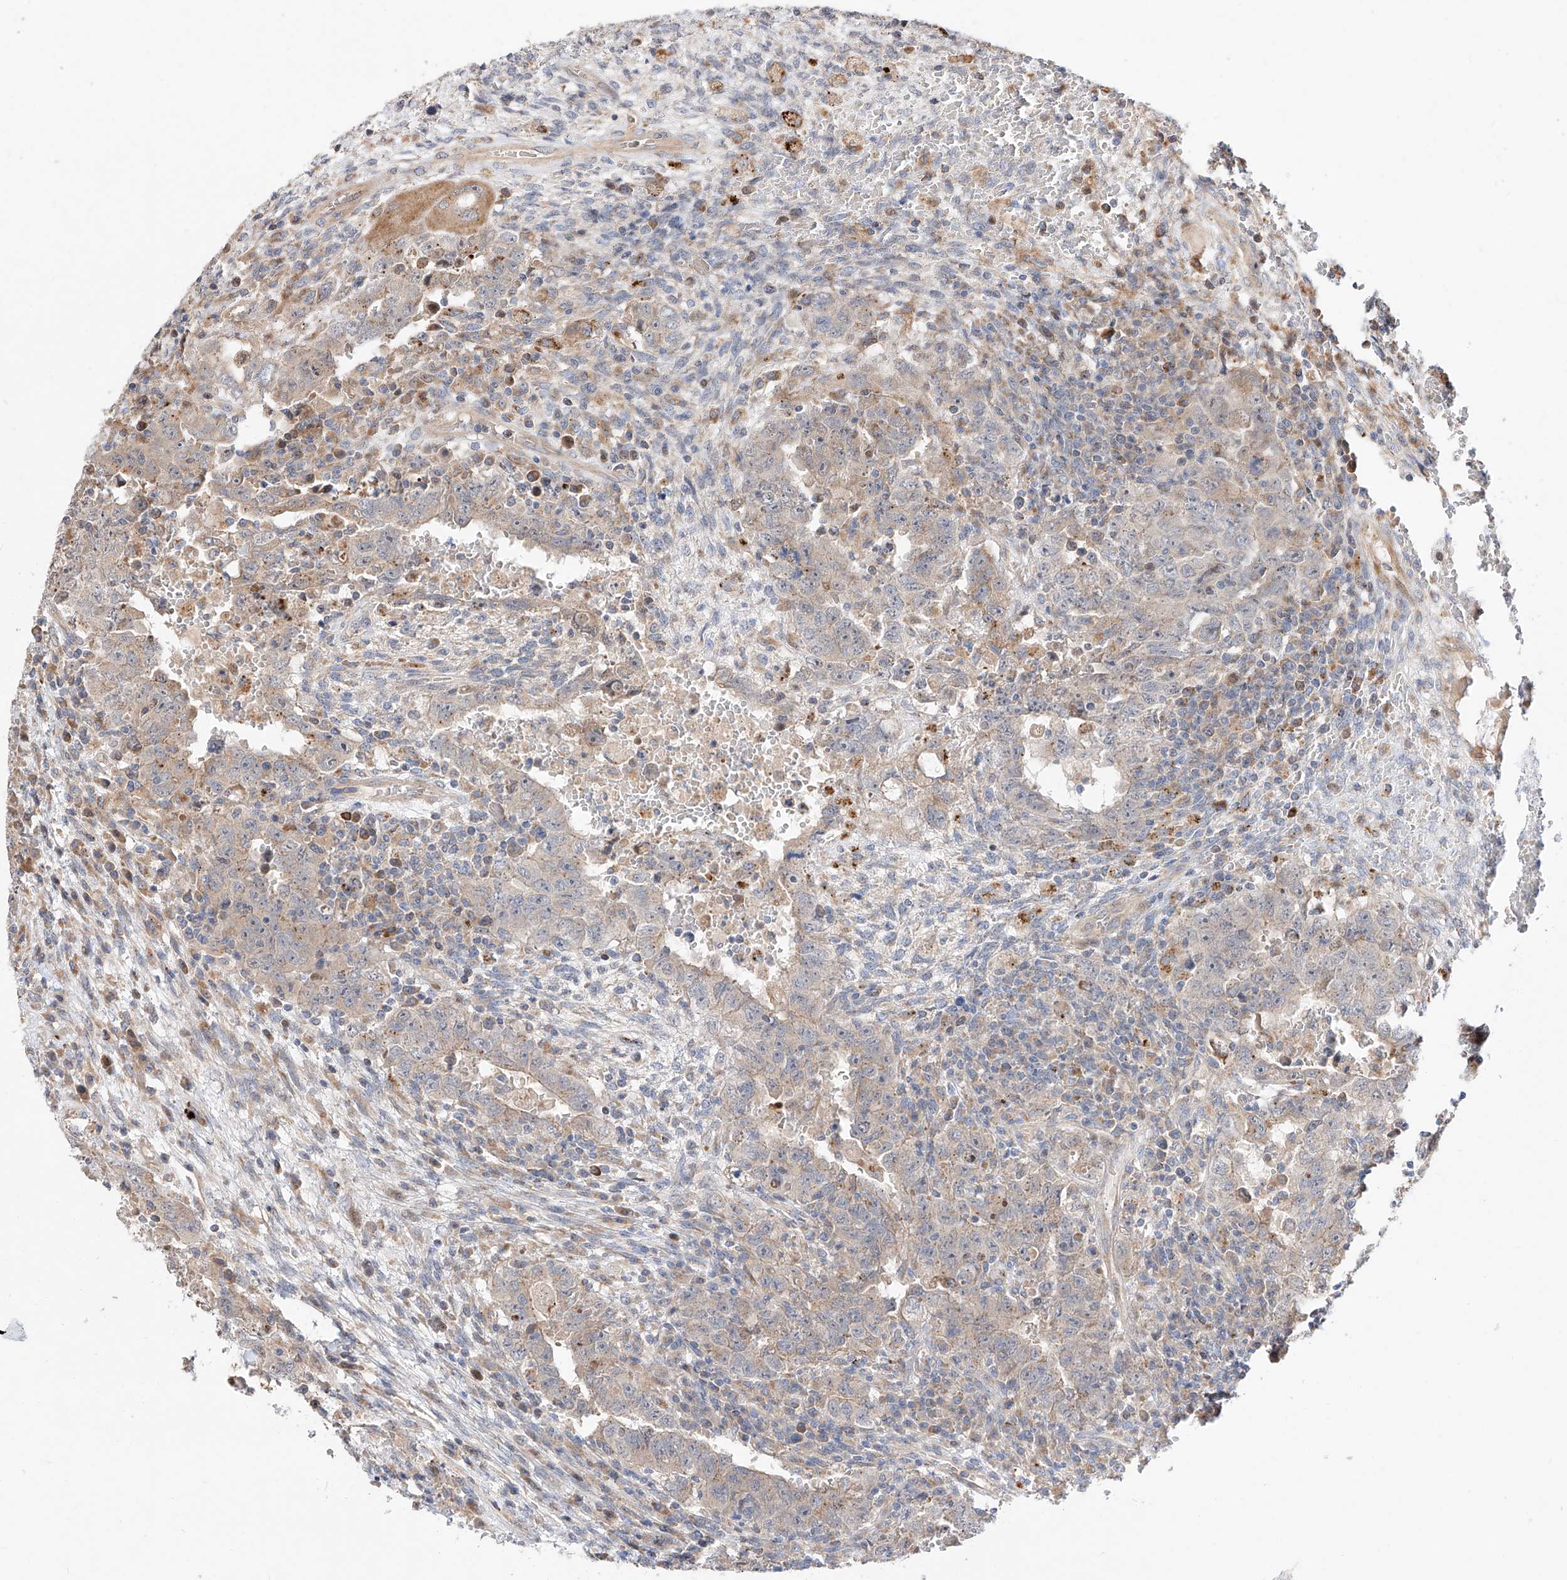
{"staining": {"intensity": "weak", "quantity": "25%-75%", "location": "cytoplasmic/membranous"}, "tissue": "testis cancer", "cell_type": "Tumor cells", "image_type": "cancer", "snomed": [{"axis": "morphology", "description": "Carcinoma, Embryonal, NOS"}, {"axis": "topography", "description": "Testis"}], "caption": "About 25%-75% of tumor cells in human testis embryonal carcinoma display weak cytoplasmic/membranous protein staining as visualized by brown immunohistochemical staining.", "gene": "DIRAS3", "patient": {"sex": "male", "age": 26}}